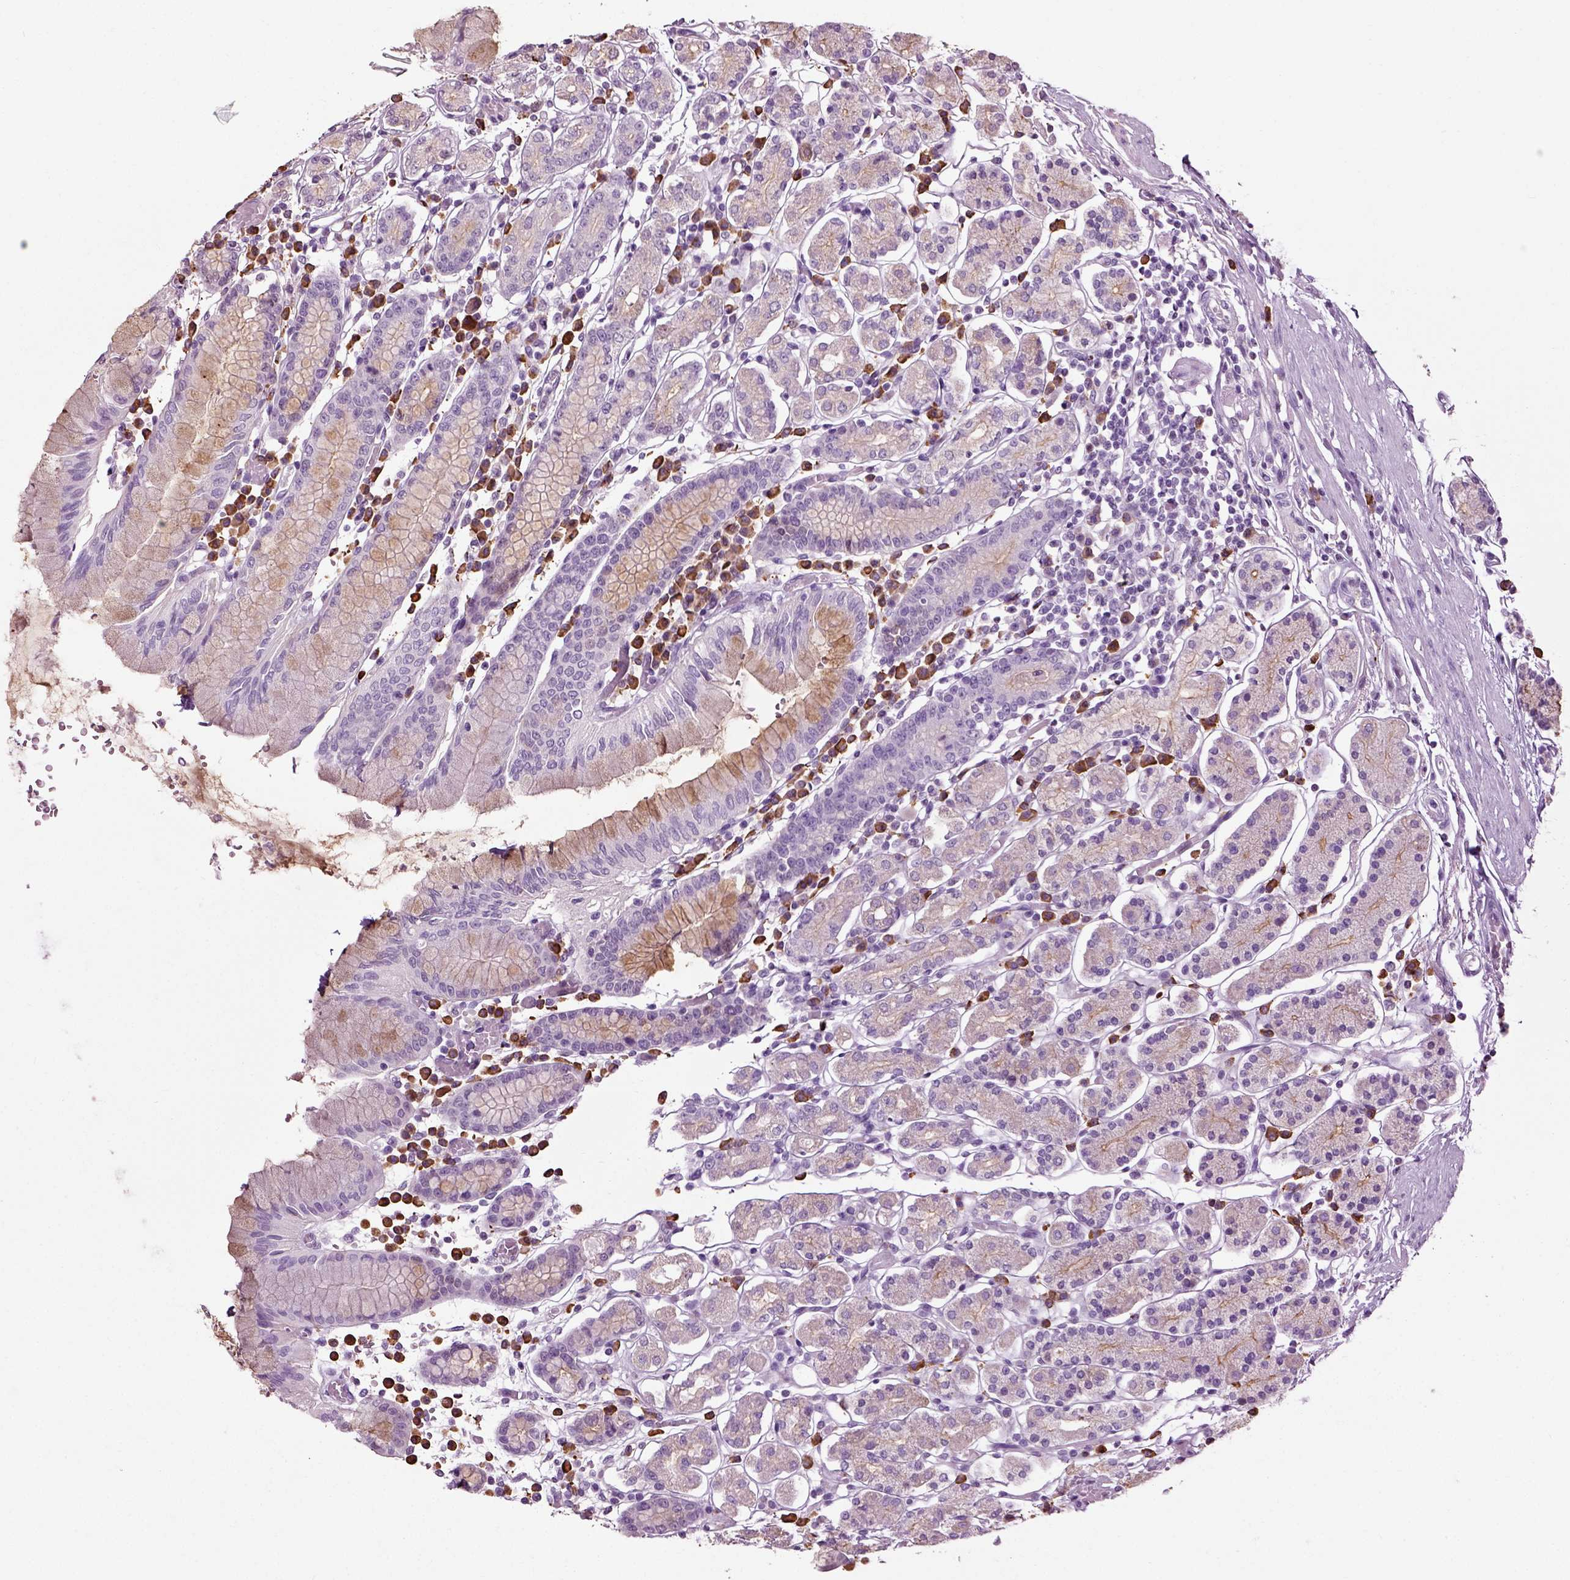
{"staining": {"intensity": "weak", "quantity": "<25%", "location": "cytoplasmic/membranous"}, "tissue": "stomach", "cell_type": "Glandular cells", "image_type": "normal", "snomed": [{"axis": "morphology", "description": "Normal tissue, NOS"}, {"axis": "topography", "description": "Stomach, upper"}, {"axis": "topography", "description": "Stomach"}], "caption": "High magnification brightfield microscopy of benign stomach stained with DAB (3,3'-diaminobenzidine) (brown) and counterstained with hematoxylin (blue): glandular cells show no significant staining. (Brightfield microscopy of DAB IHC at high magnification).", "gene": "SLC26A8", "patient": {"sex": "male", "age": 62}}